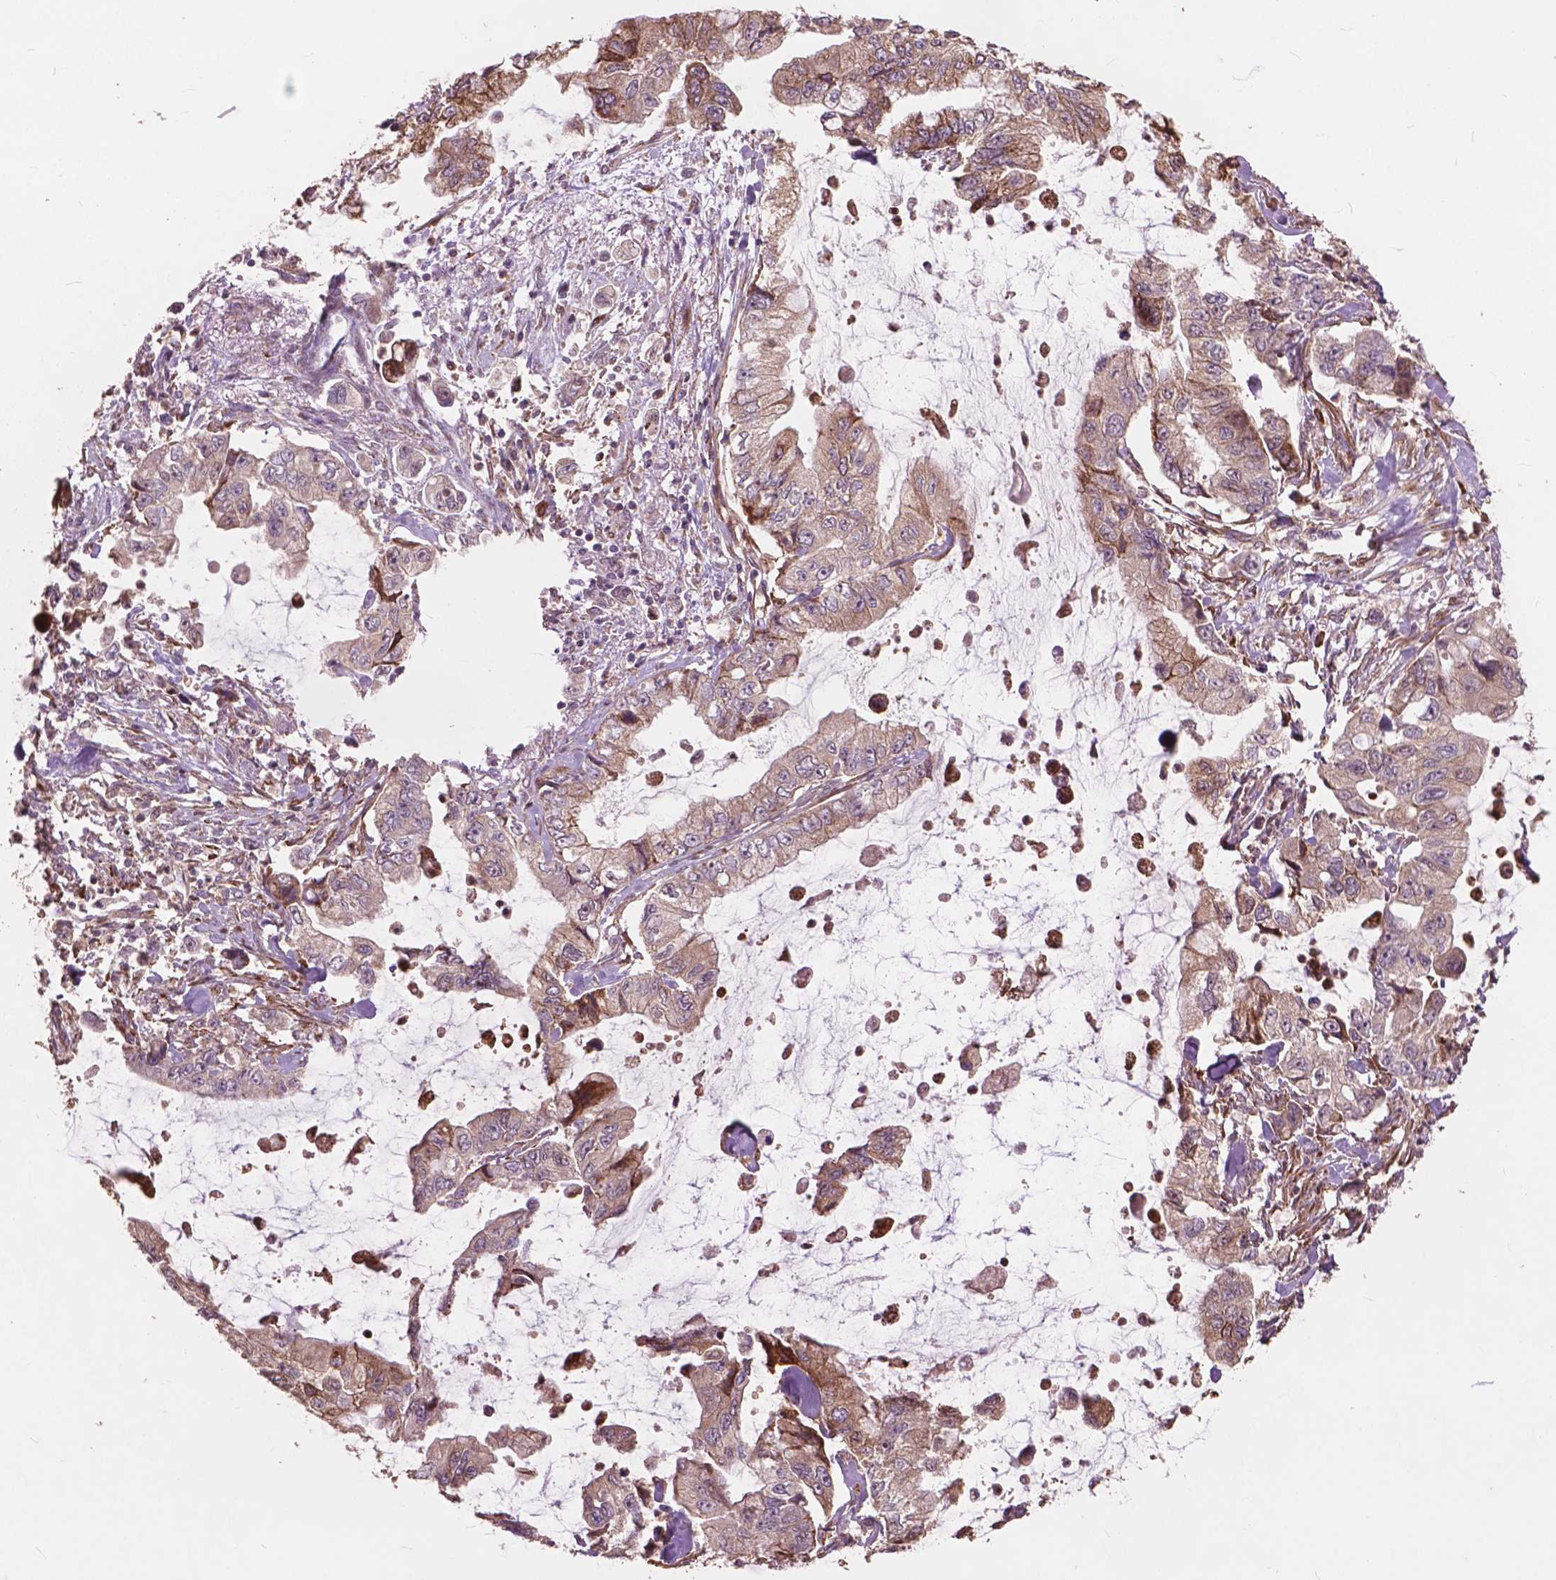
{"staining": {"intensity": "moderate", "quantity": "25%-75%", "location": "cytoplasmic/membranous"}, "tissue": "stomach cancer", "cell_type": "Tumor cells", "image_type": "cancer", "snomed": [{"axis": "morphology", "description": "Adenocarcinoma, NOS"}, {"axis": "topography", "description": "Pancreas"}, {"axis": "topography", "description": "Stomach, upper"}, {"axis": "topography", "description": "Stomach"}], "caption": "Immunohistochemical staining of human adenocarcinoma (stomach) demonstrates medium levels of moderate cytoplasmic/membranous protein staining in approximately 25%-75% of tumor cells.", "gene": "FNIP1", "patient": {"sex": "male", "age": 77}}